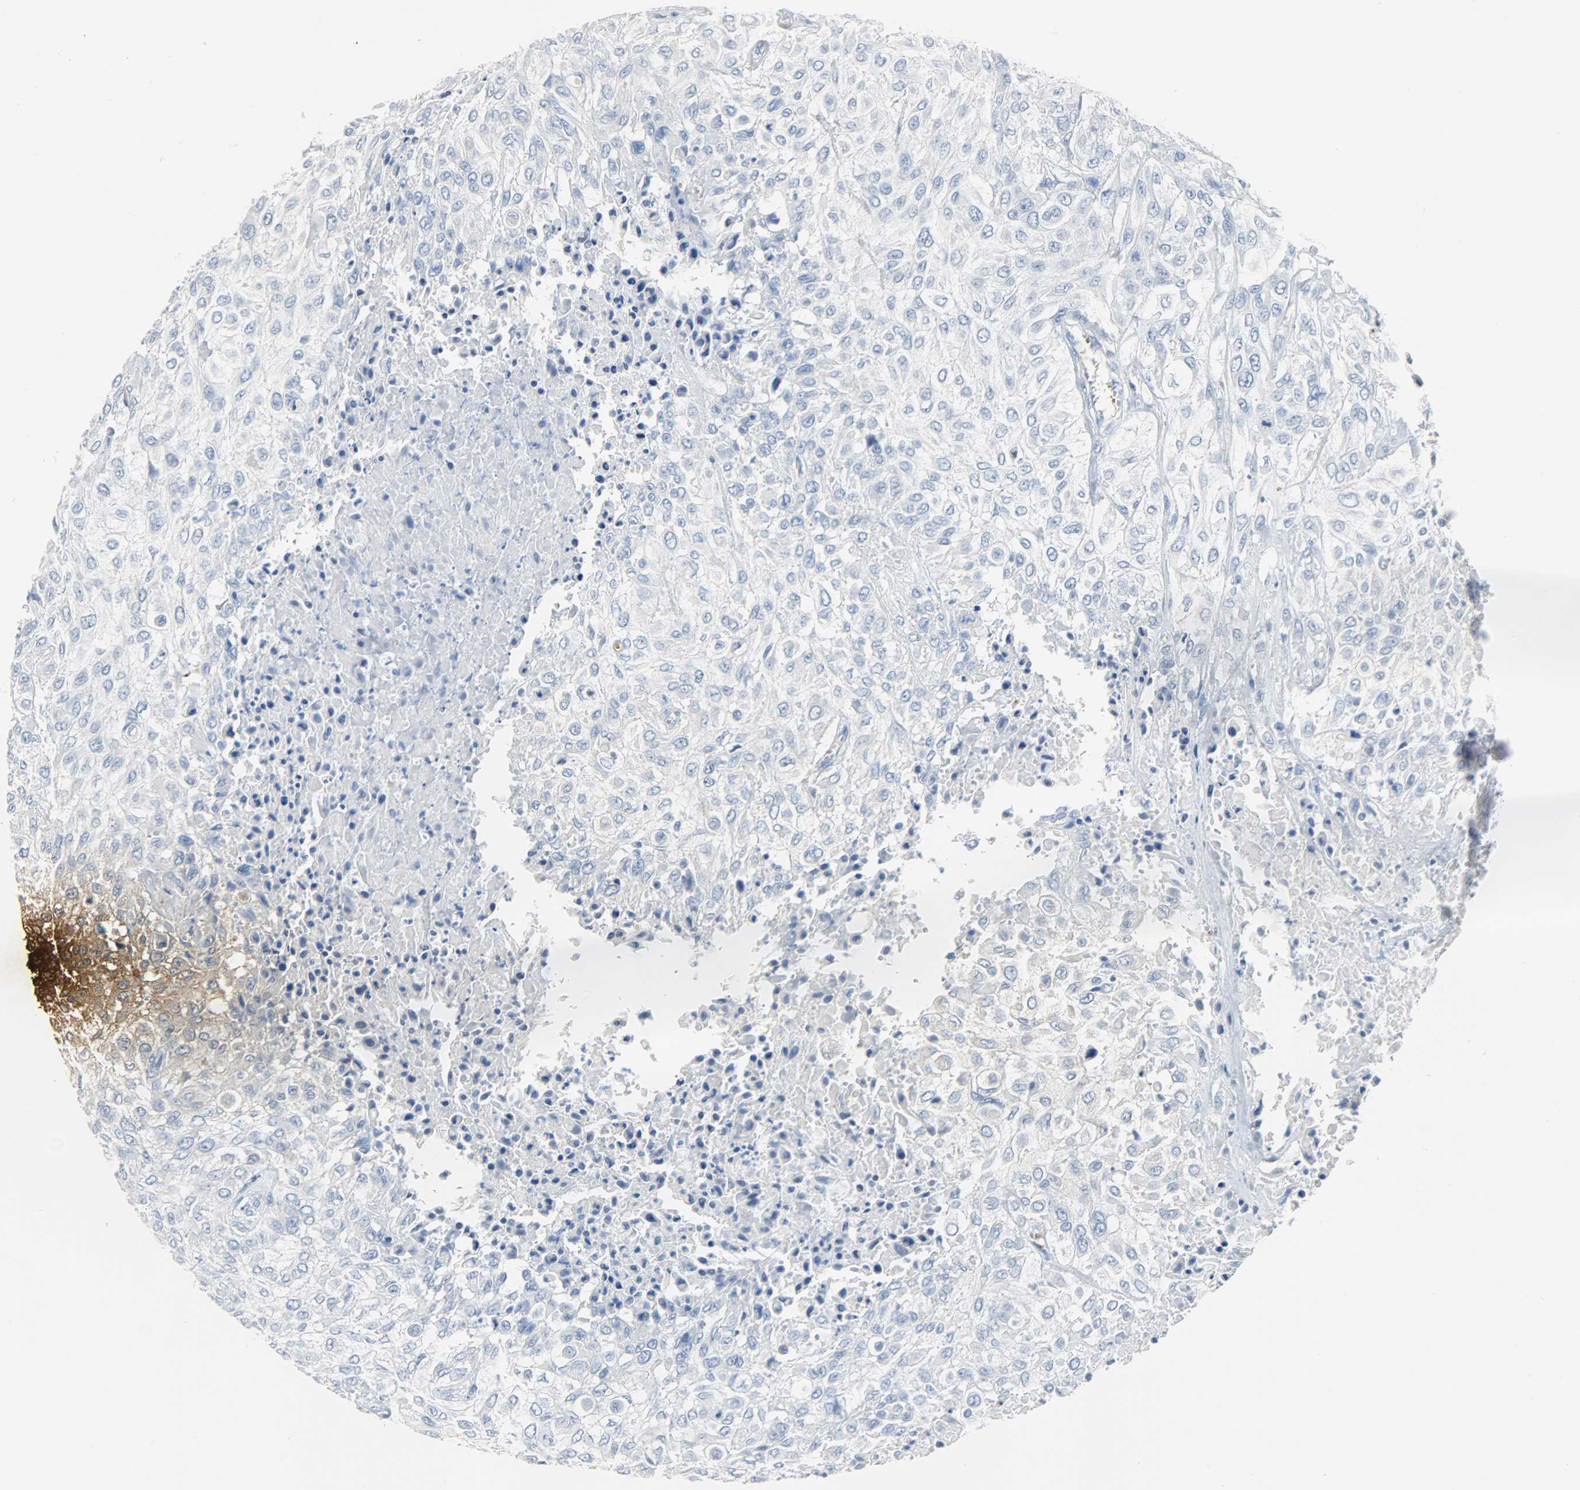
{"staining": {"intensity": "negative", "quantity": "none", "location": "none"}, "tissue": "urothelial cancer", "cell_type": "Tumor cells", "image_type": "cancer", "snomed": [{"axis": "morphology", "description": "Urothelial carcinoma, High grade"}, {"axis": "topography", "description": "Urinary bladder"}], "caption": "Immunohistochemical staining of human urothelial cancer demonstrates no significant expression in tumor cells.", "gene": "CA3", "patient": {"sex": "male", "age": 57}}